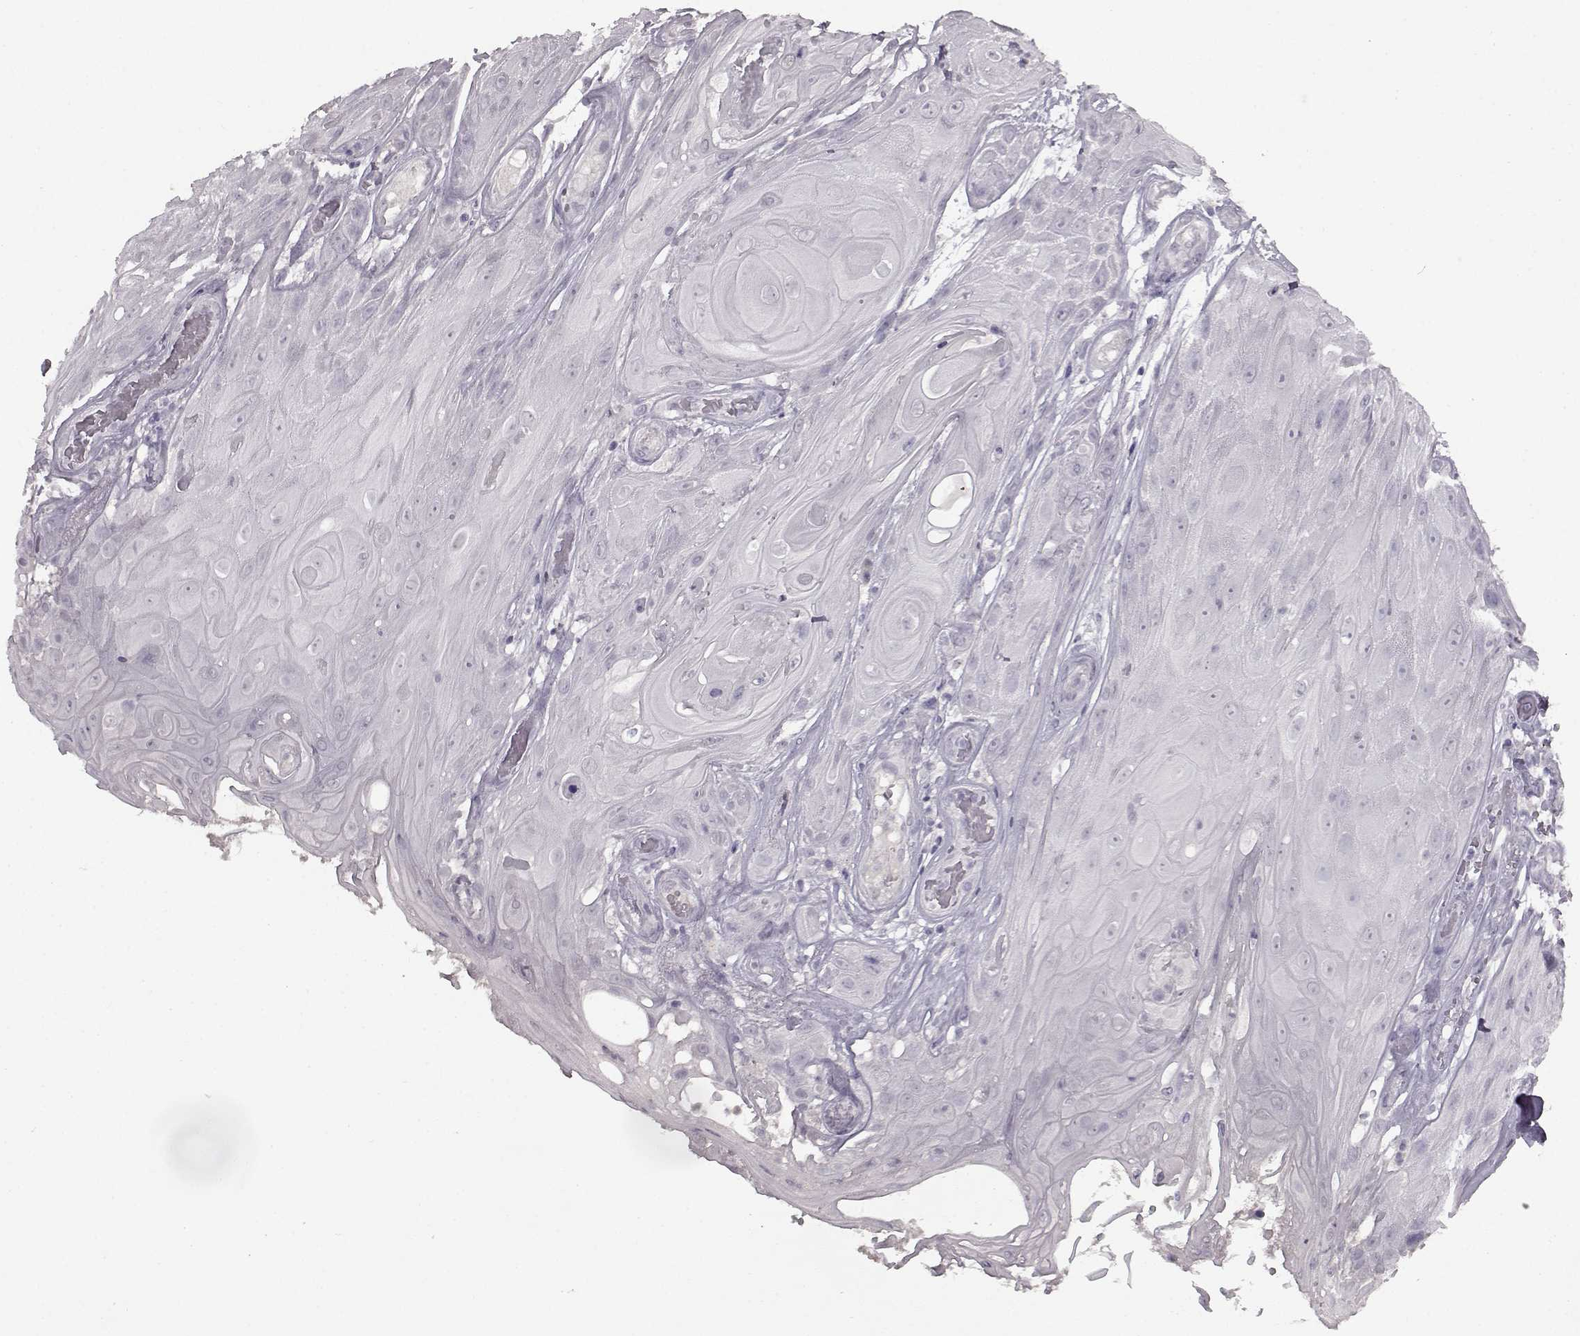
{"staining": {"intensity": "negative", "quantity": "none", "location": "none"}, "tissue": "skin cancer", "cell_type": "Tumor cells", "image_type": "cancer", "snomed": [{"axis": "morphology", "description": "Squamous cell carcinoma, NOS"}, {"axis": "topography", "description": "Skin"}], "caption": "DAB (3,3'-diaminobenzidine) immunohistochemical staining of human skin squamous cell carcinoma demonstrates no significant expression in tumor cells. (DAB IHC with hematoxylin counter stain).", "gene": "LHB", "patient": {"sex": "male", "age": 62}}